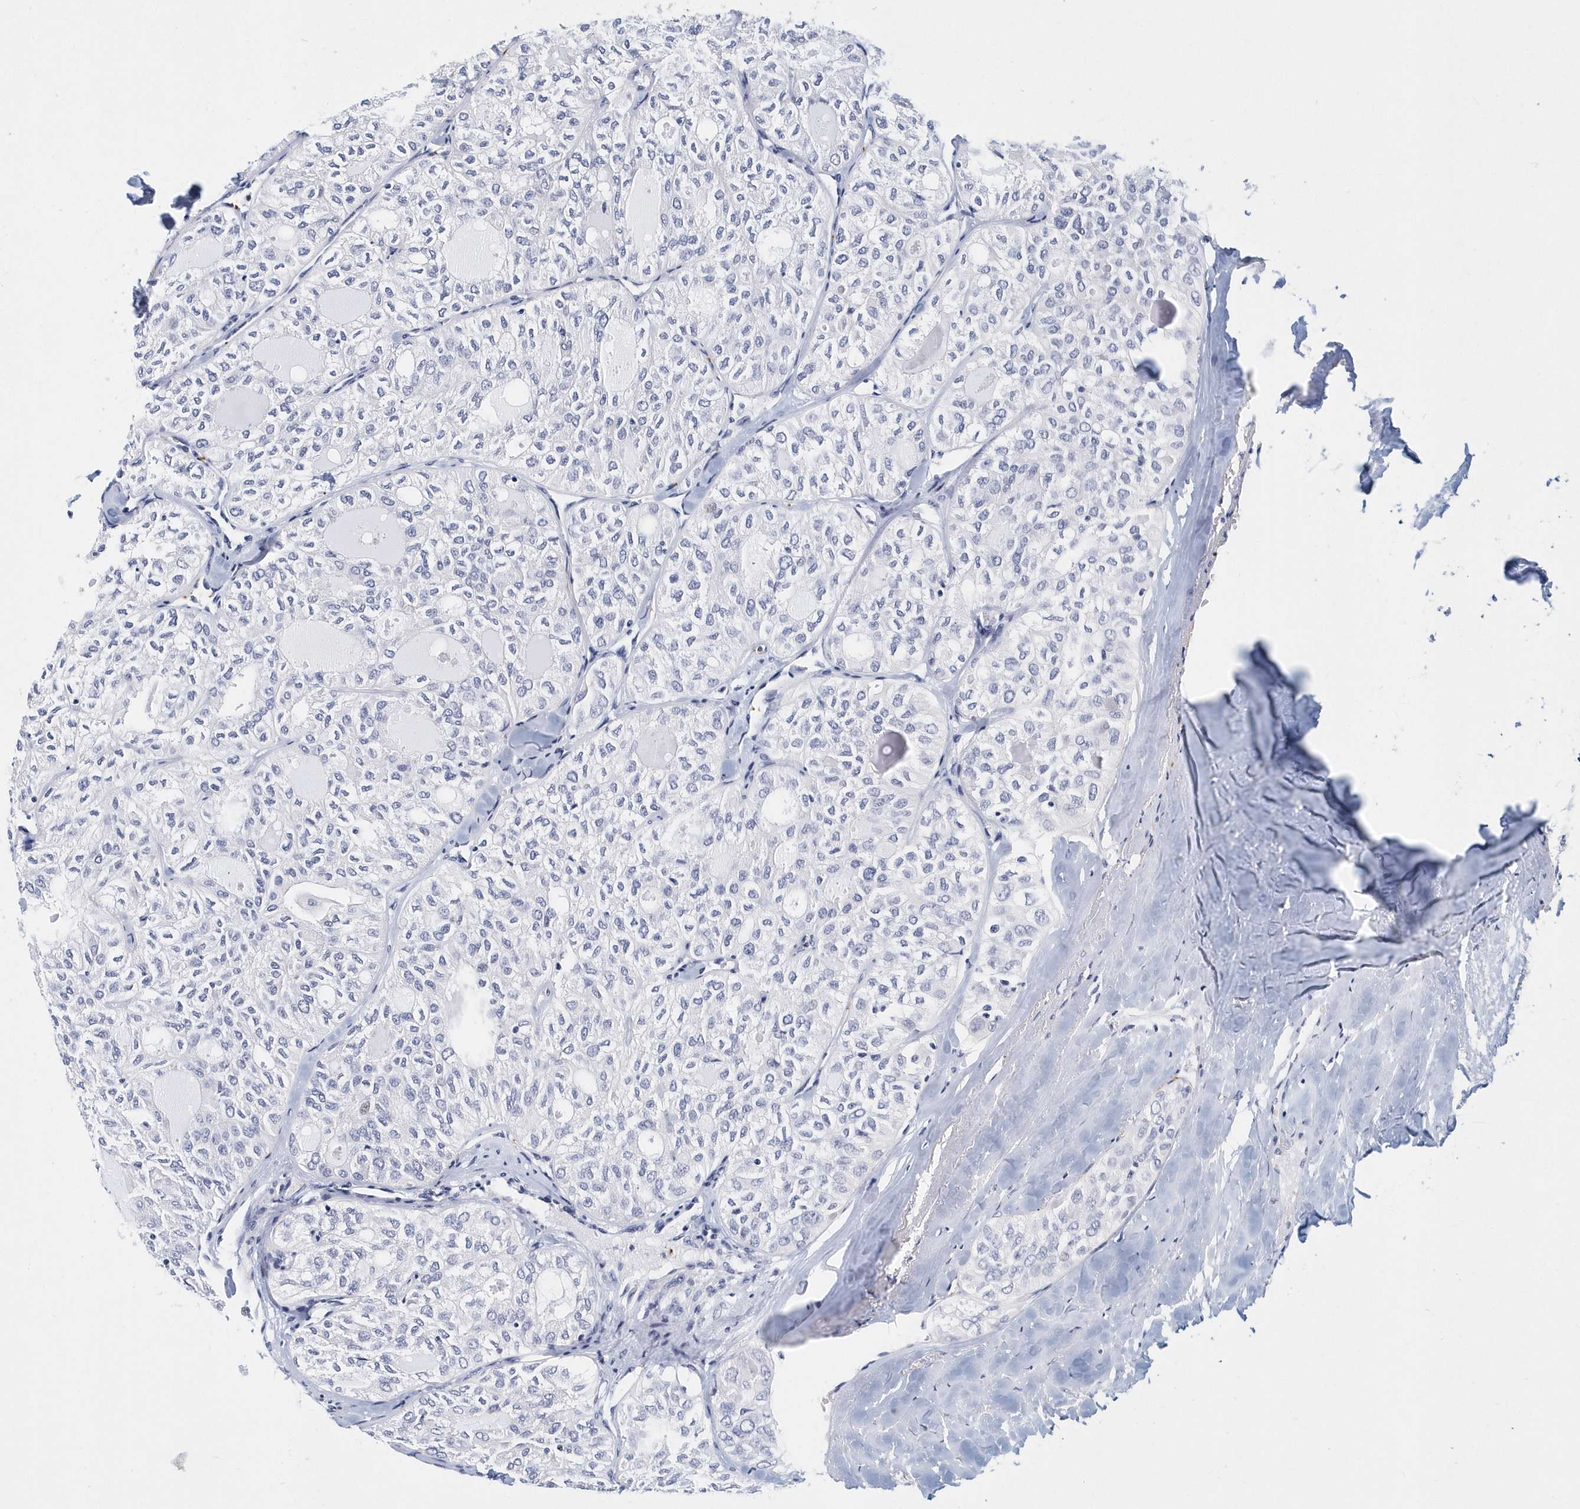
{"staining": {"intensity": "negative", "quantity": "none", "location": "none"}, "tissue": "thyroid cancer", "cell_type": "Tumor cells", "image_type": "cancer", "snomed": [{"axis": "morphology", "description": "Follicular adenoma carcinoma, NOS"}, {"axis": "topography", "description": "Thyroid gland"}], "caption": "Immunohistochemistry photomicrograph of thyroid cancer (follicular adenoma carcinoma) stained for a protein (brown), which displays no positivity in tumor cells.", "gene": "ITGA2B", "patient": {"sex": "male", "age": 75}}